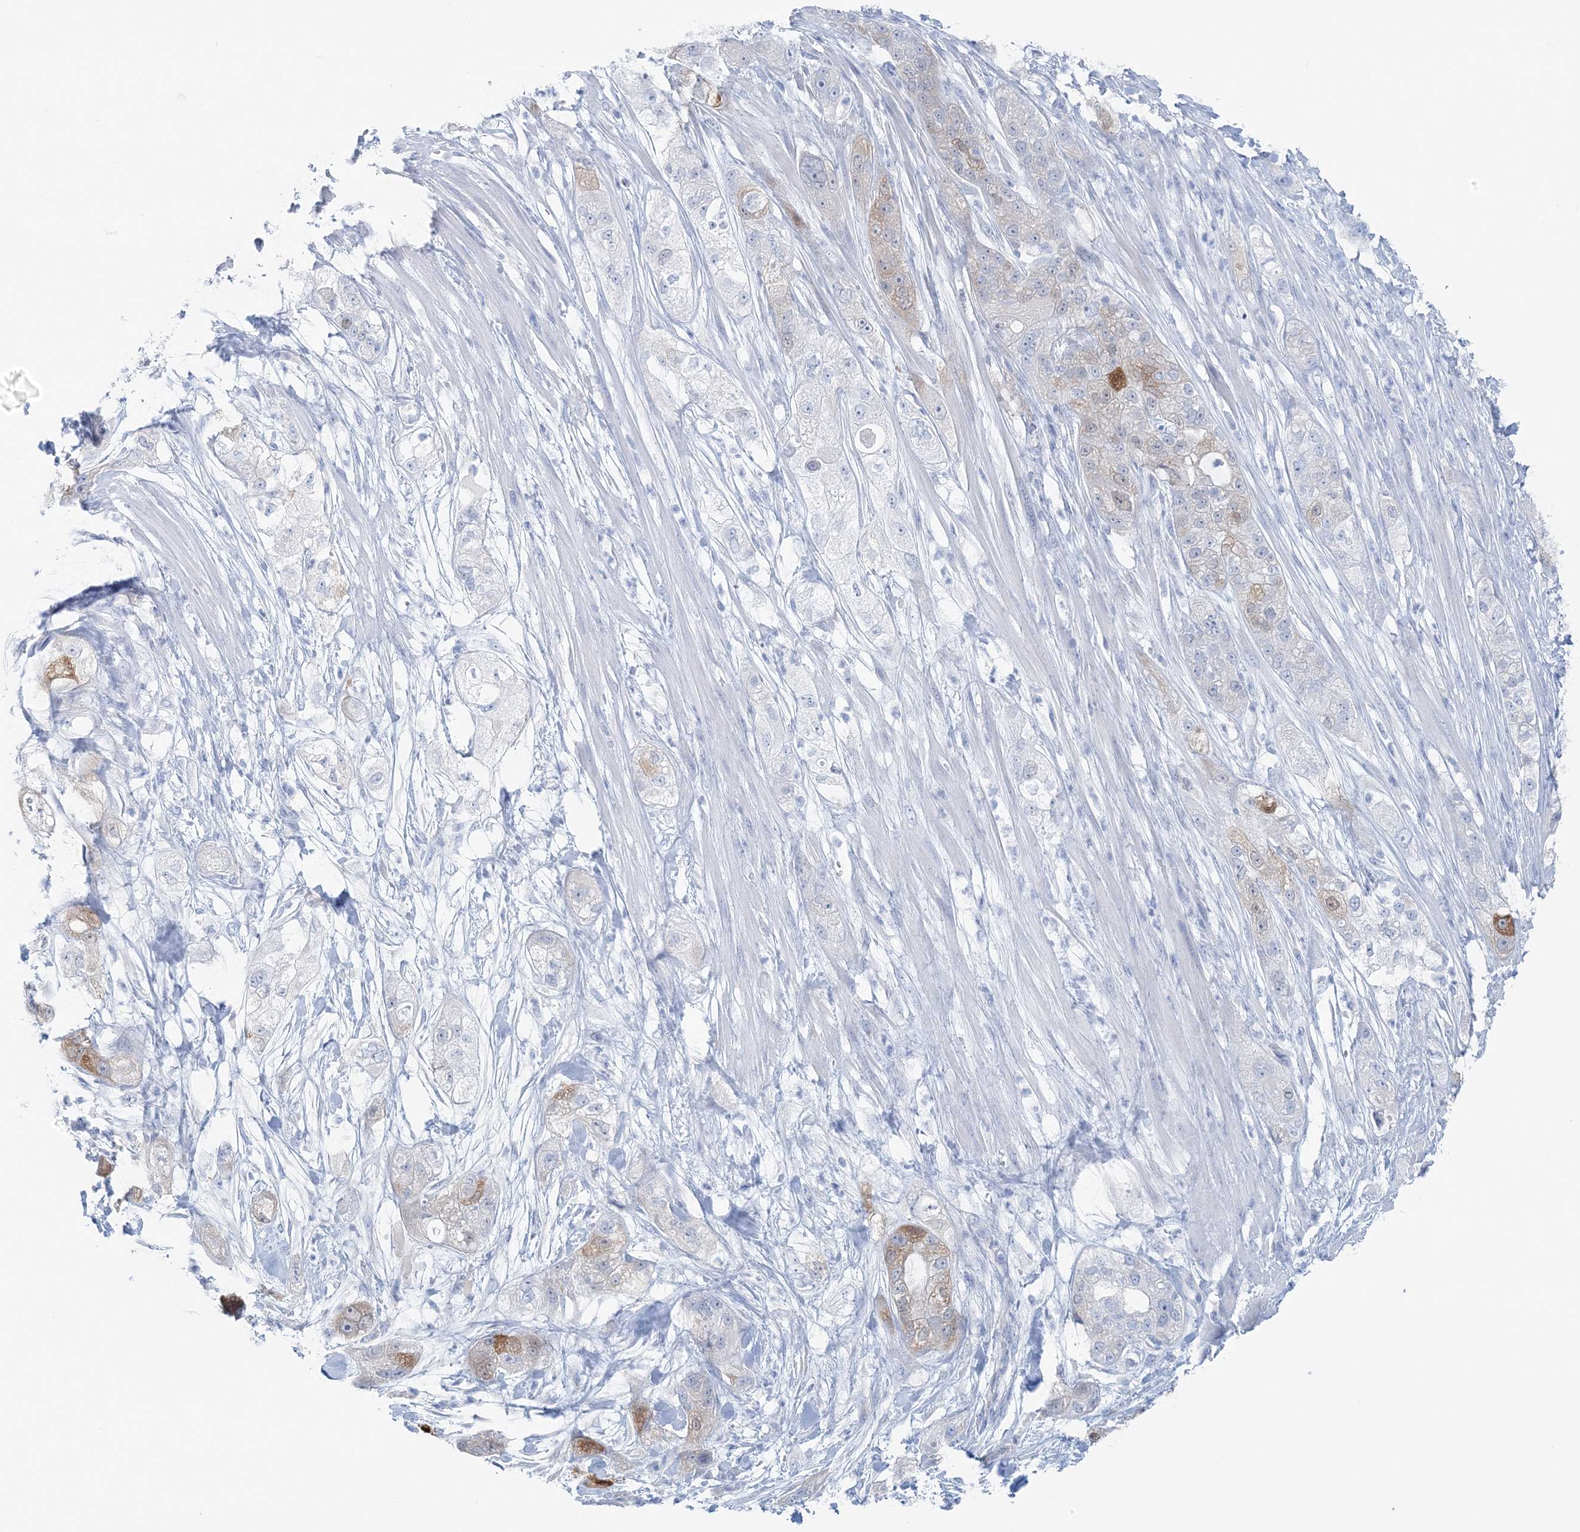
{"staining": {"intensity": "strong", "quantity": "<25%", "location": "cytoplasmic/membranous"}, "tissue": "pancreatic cancer", "cell_type": "Tumor cells", "image_type": "cancer", "snomed": [{"axis": "morphology", "description": "Adenocarcinoma, NOS"}, {"axis": "topography", "description": "Pancreas"}], "caption": "The image demonstrates staining of adenocarcinoma (pancreatic), revealing strong cytoplasmic/membranous protein positivity (brown color) within tumor cells.", "gene": "HMGCS1", "patient": {"sex": "female", "age": 78}}